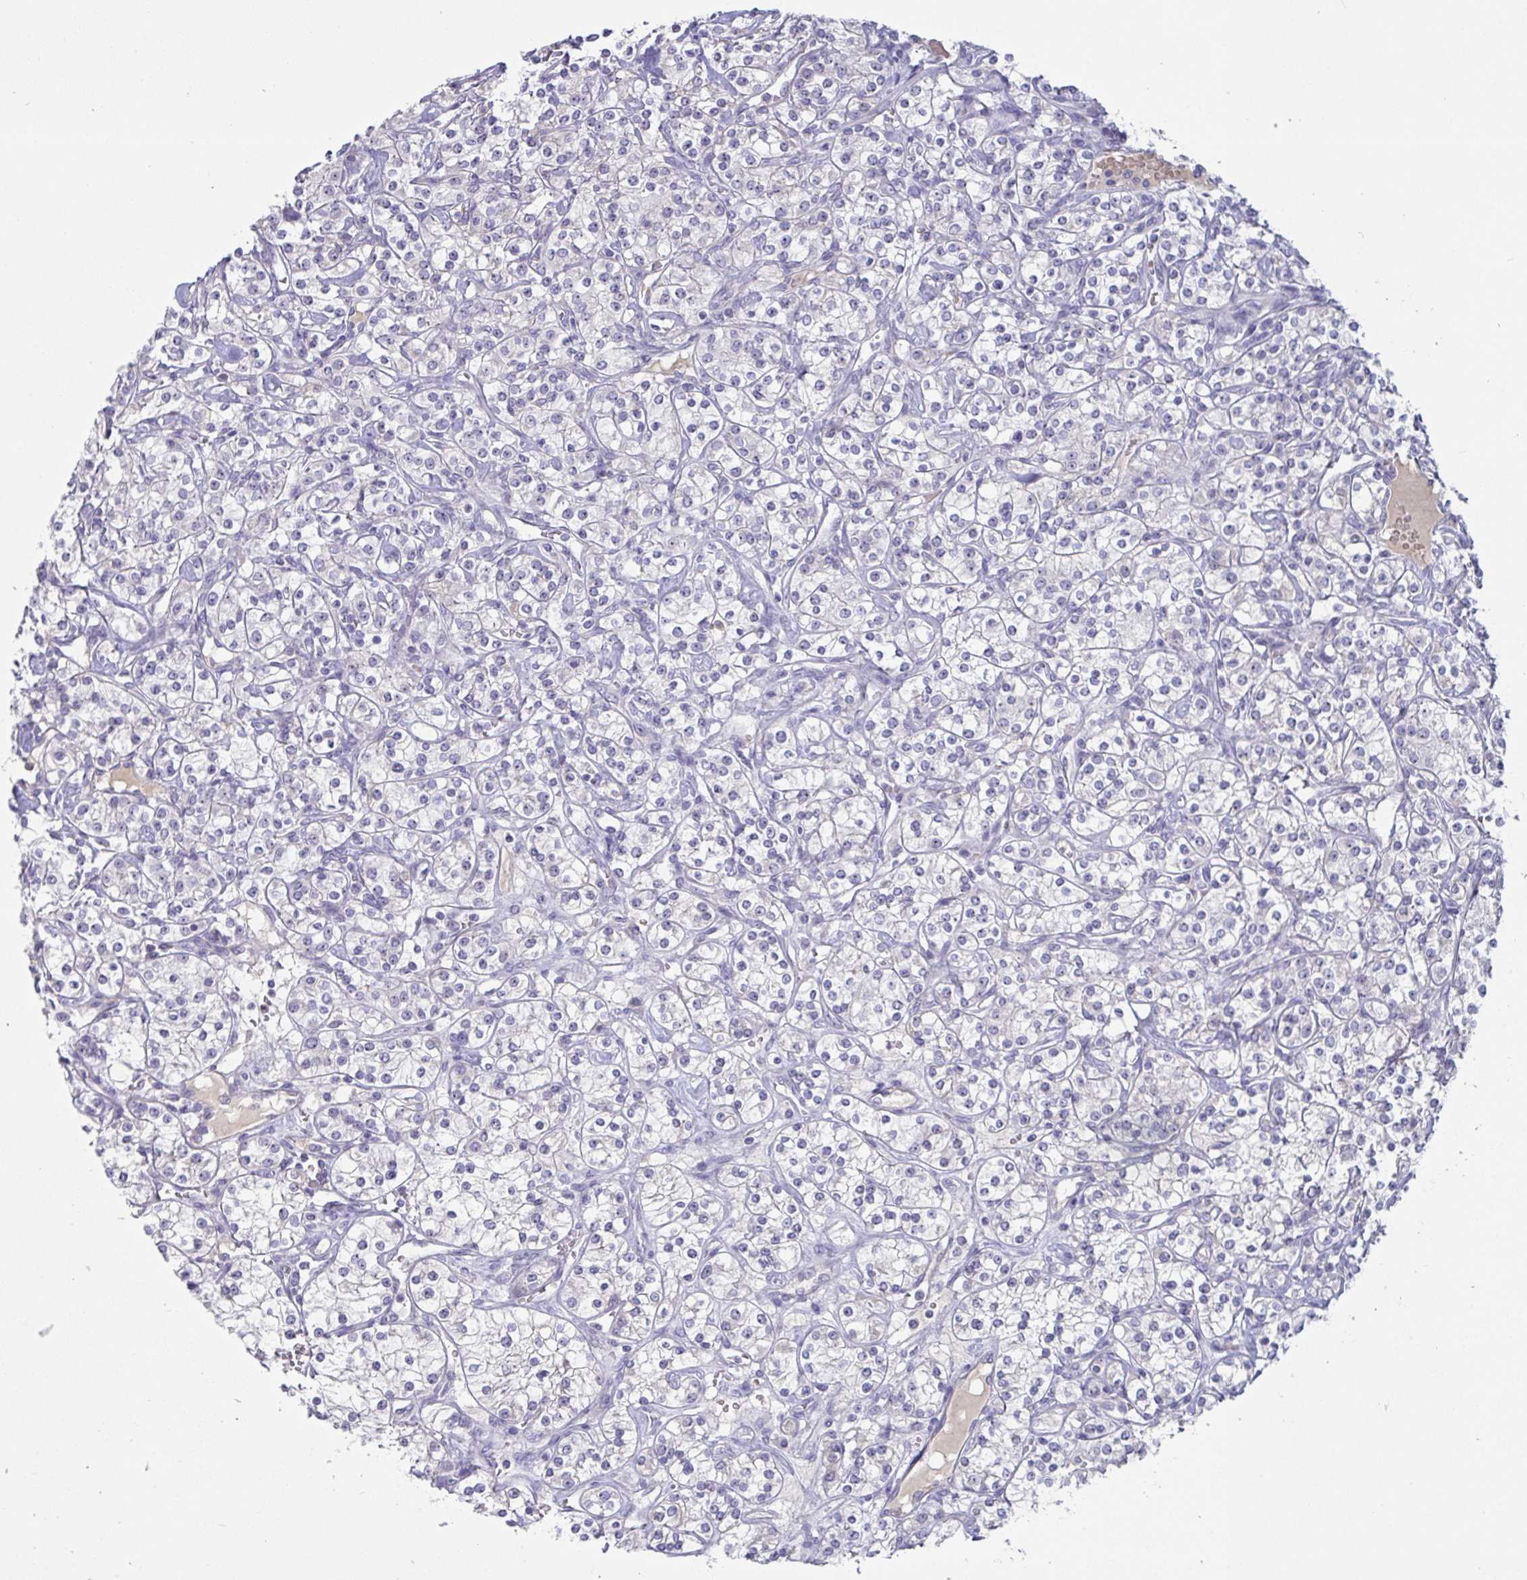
{"staining": {"intensity": "negative", "quantity": "none", "location": "none"}, "tissue": "renal cancer", "cell_type": "Tumor cells", "image_type": "cancer", "snomed": [{"axis": "morphology", "description": "Adenocarcinoma, NOS"}, {"axis": "topography", "description": "Kidney"}], "caption": "This micrograph is of adenocarcinoma (renal) stained with IHC to label a protein in brown with the nuclei are counter-stained blue. There is no expression in tumor cells. (DAB (3,3'-diaminobenzidine) immunohistochemistry with hematoxylin counter stain).", "gene": "MYC", "patient": {"sex": "male", "age": 77}}